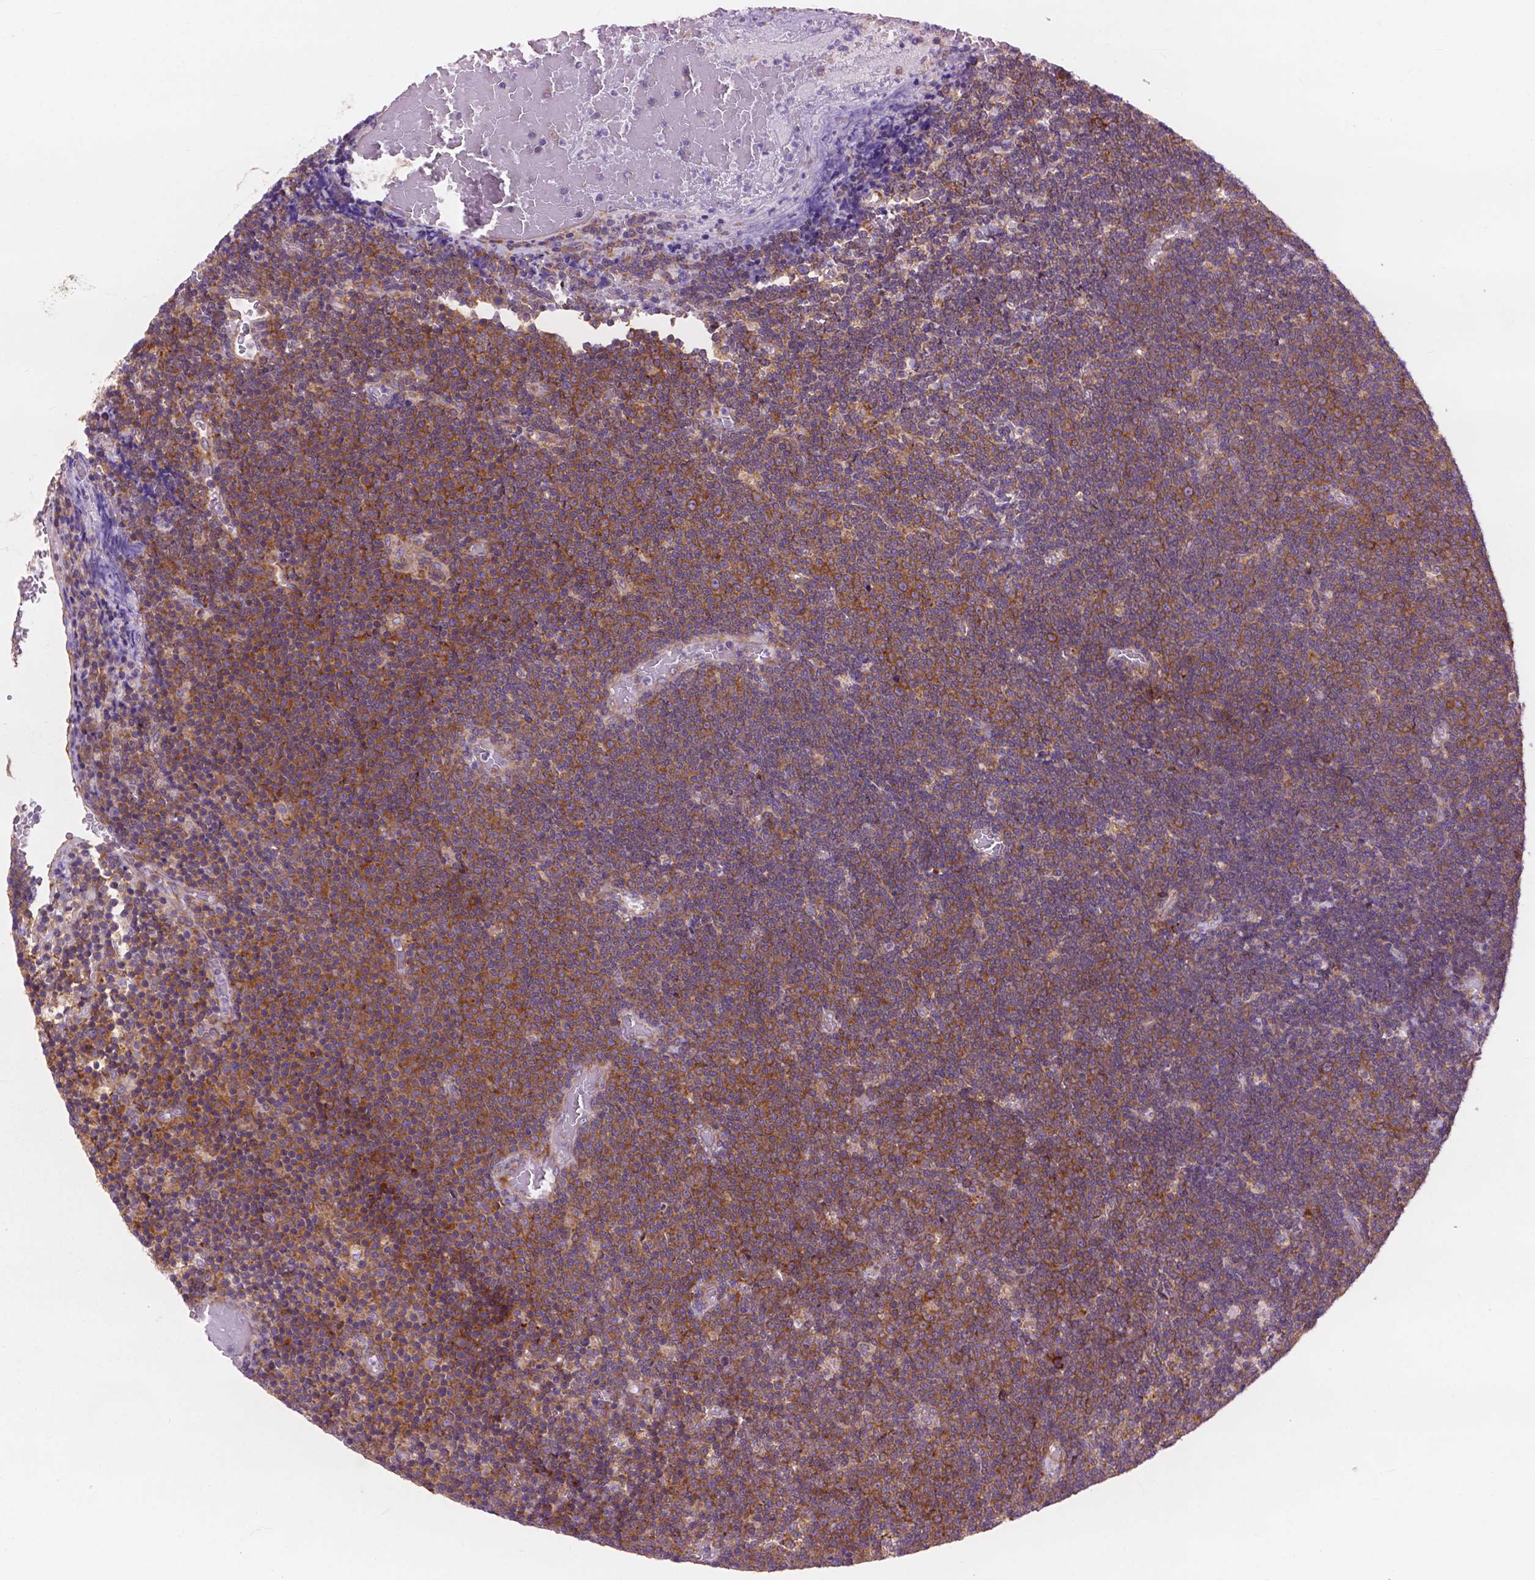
{"staining": {"intensity": "moderate", "quantity": ">75%", "location": "cytoplasmic/membranous"}, "tissue": "lymphoma", "cell_type": "Tumor cells", "image_type": "cancer", "snomed": [{"axis": "morphology", "description": "Malignant lymphoma, non-Hodgkin's type, Low grade"}, {"axis": "topography", "description": "Brain"}], "caption": "Immunohistochemistry (IHC) photomicrograph of neoplastic tissue: lymphoma stained using immunohistochemistry (IHC) shows medium levels of moderate protein expression localized specifically in the cytoplasmic/membranous of tumor cells, appearing as a cytoplasmic/membranous brown color.", "gene": "RPL37A", "patient": {"sex": "female", "age": 66}}